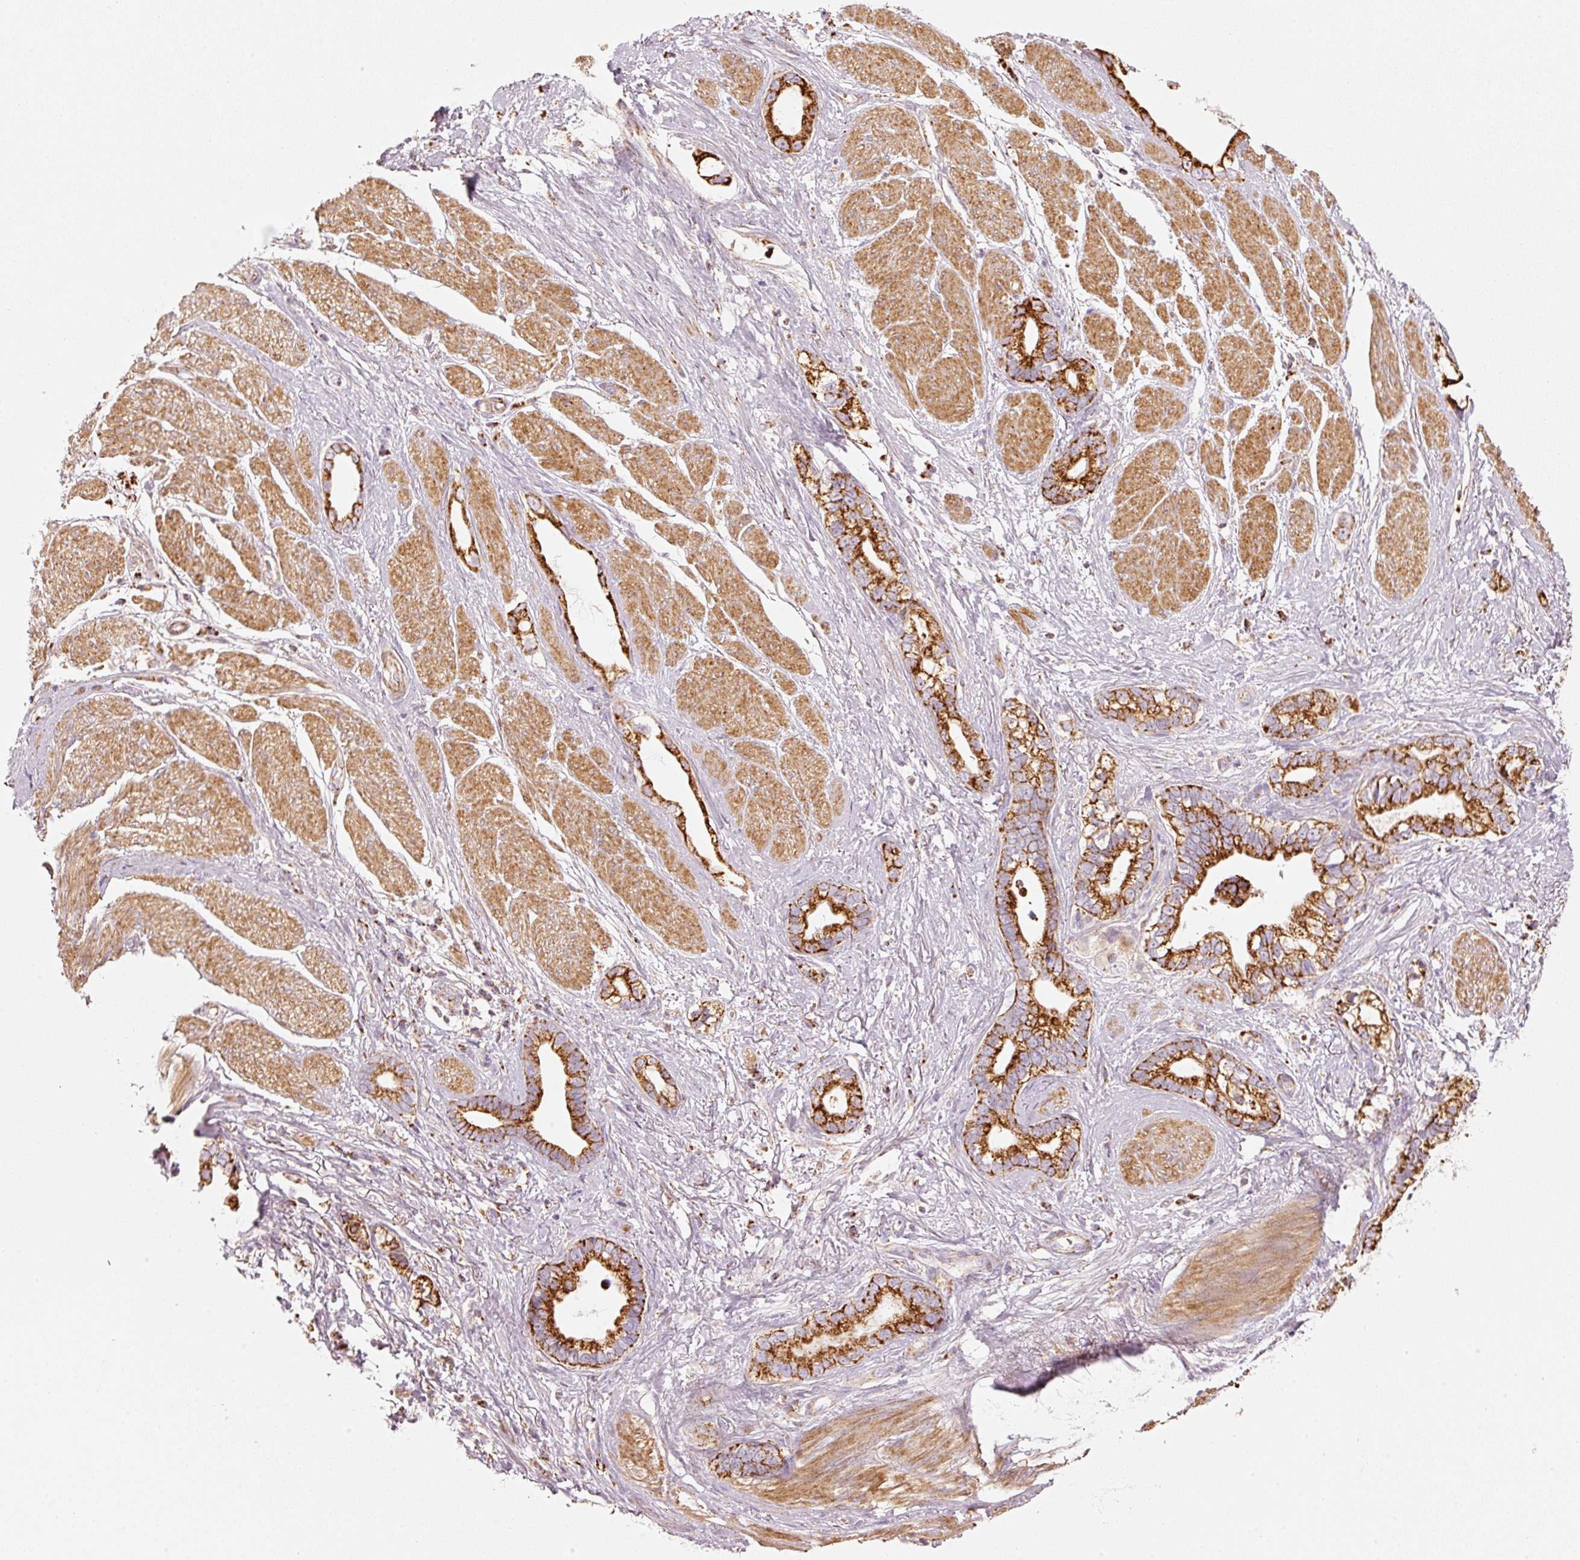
{"staining": {"intensity": "strong", "quantity": ">75%", "location": "cytoplasmic/membranous"}, "tissue": "stomach cancer", "cell_type": "Tumor cells", "image_type": "cancer", "snomed": [{"axis": "morphology", "description": "Adenocarcinoma, NOS"}, {"axis": "topography", "description": "Stomach"}], "caption": "Human stomach cancer (adenocarcinoma) stained with a brown dye shows strong cytoplasmic/membranous positive staining in about >75% of tumor cells.", "gene": "C17orf98", "patient": {"sex": "male", "age": 55}}